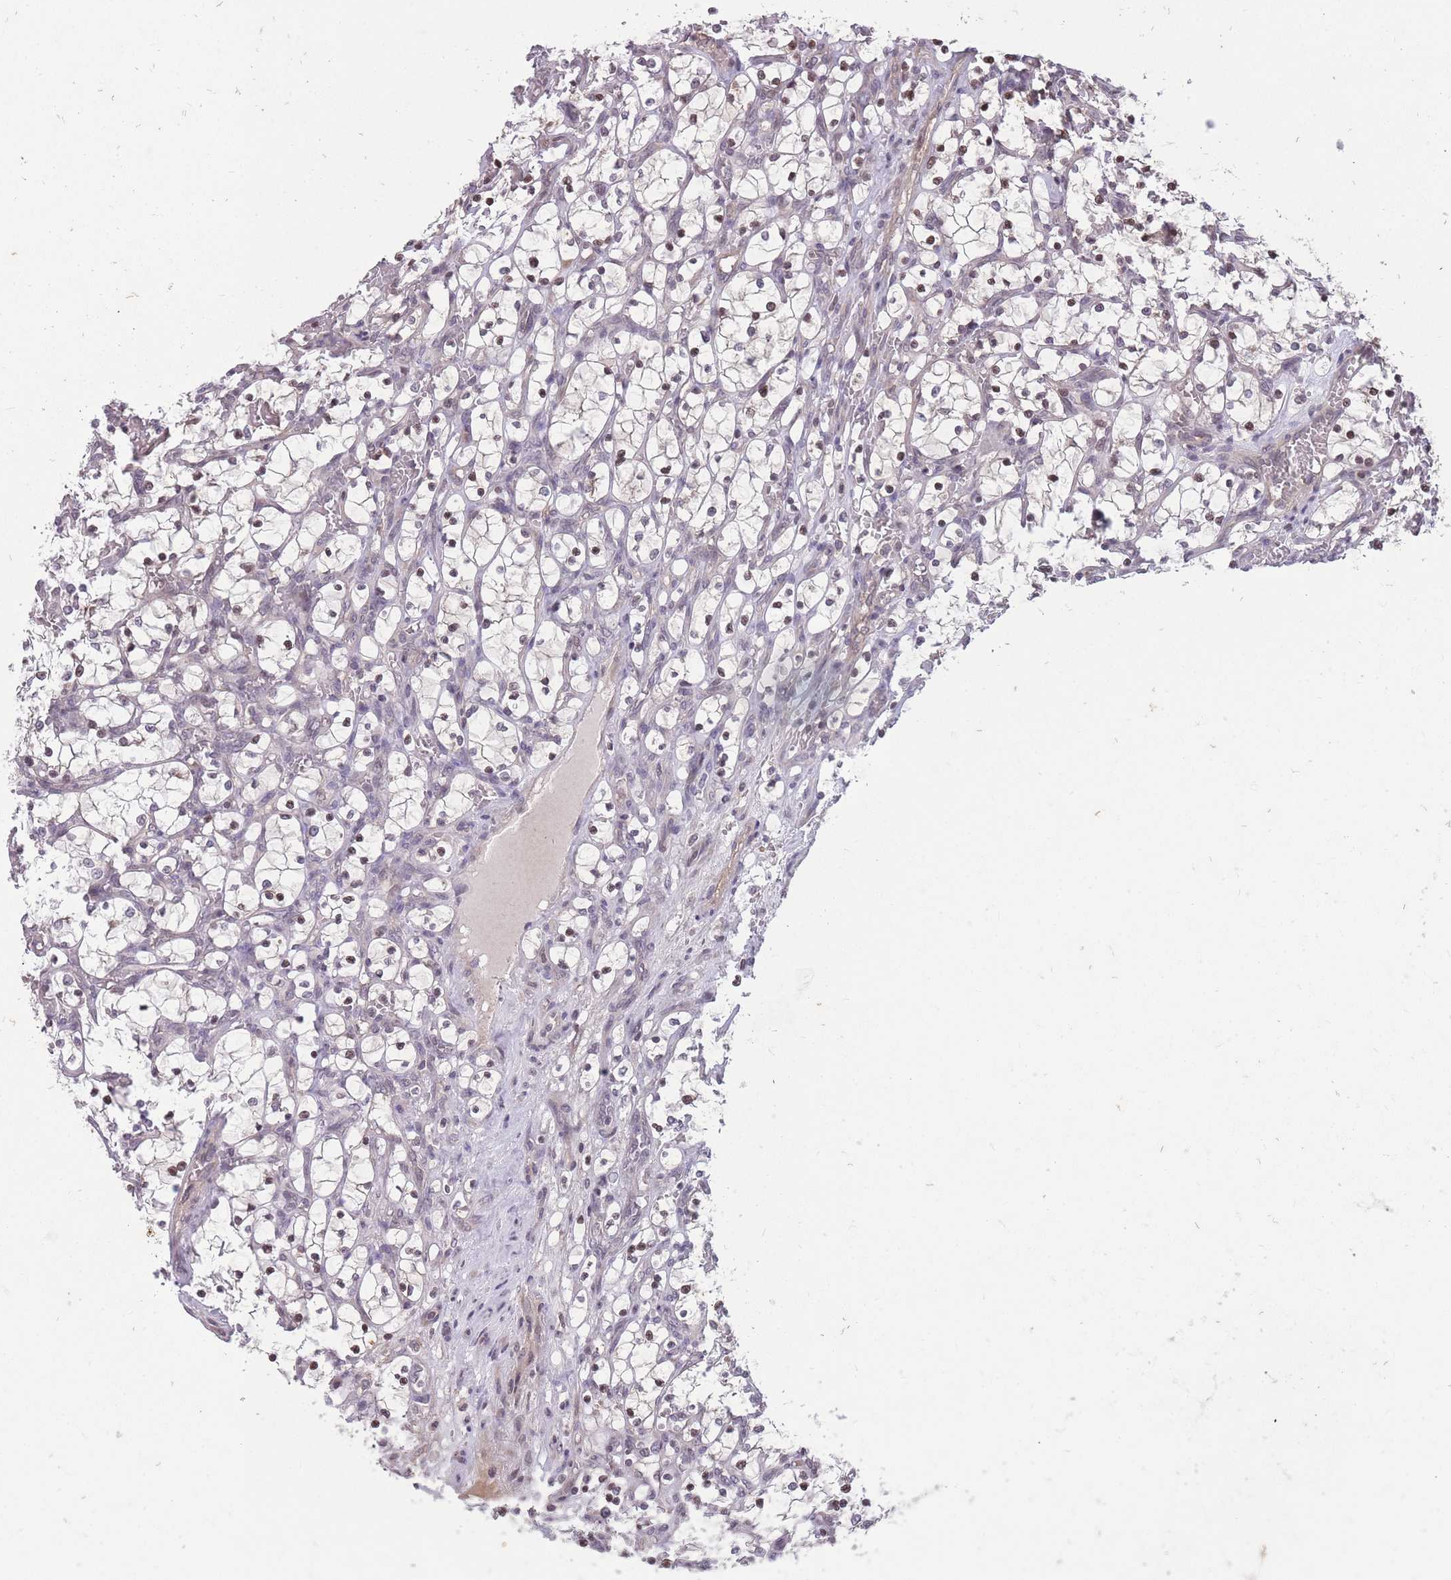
{"staining": {"intensity": "weak", "quantity": "<25%", "location": "nuclear"}, "tissue": "renal cancer", "cell_type": "Tumor cells", "image_type": "cancer", "snomed": [{"axis": "morphology", "description": "Adenocarcinoma, NOS"}, {"axis": "topography", "description": "Kidney"}], "caption": "Immunohistochemistry (IHC) micrograph of neoplastic tissue: adenocarcinoma (renal) stained with DAB (3,3'-diaminobenzidine) demonstrates no significant protein expression in tumor cells.", "gene": "GGT5", "patient": {"sex": "female", "age": 69}}